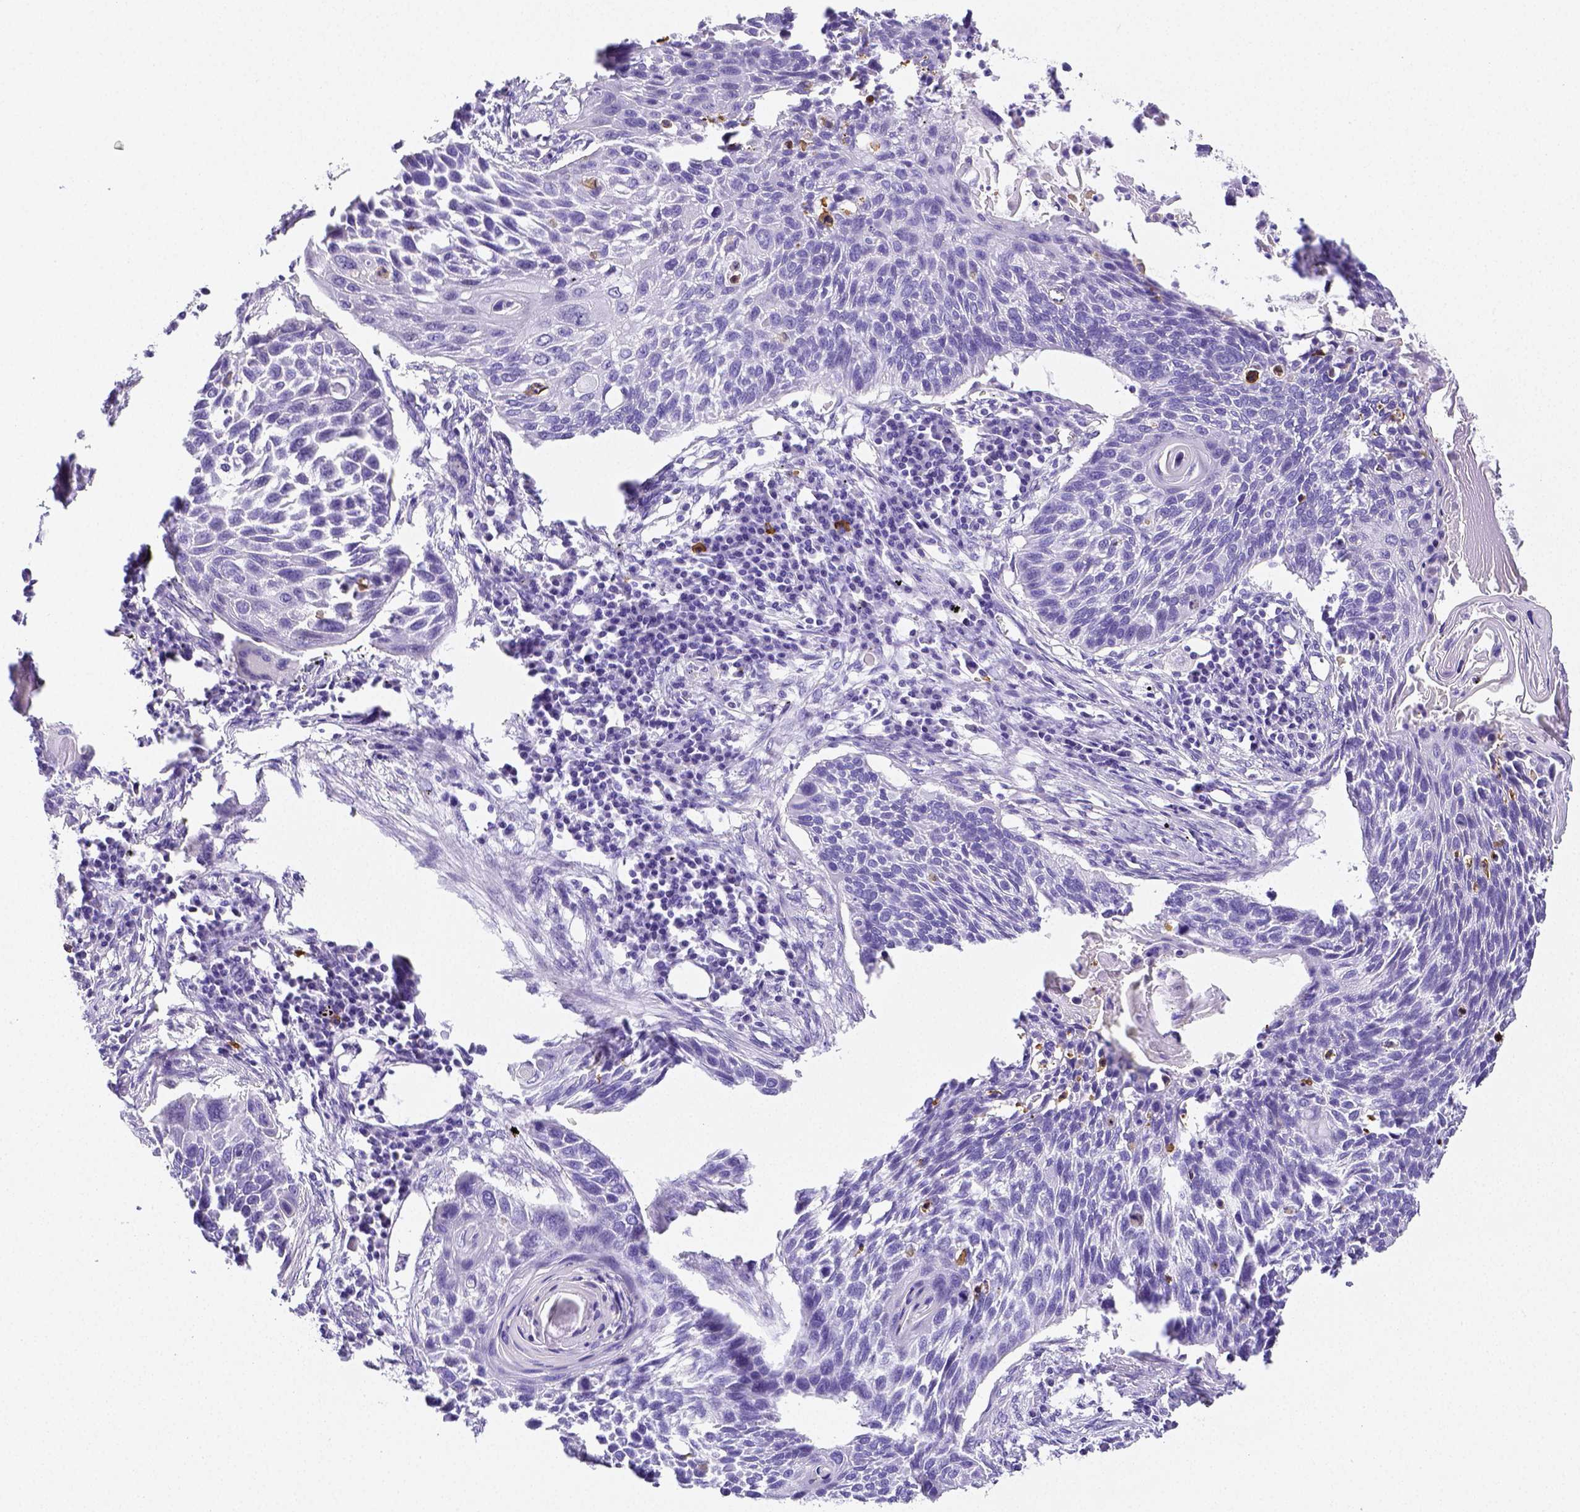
{"staining": {"intensity": "negative", "quantity": "none", "location": "none"}, "tissue": "lung cancer", "cell_type": "Tumor cells", "image_type": "cancer", "snomed": [{"axis": "morphology", "description": "Squamous cell carcinoma, NOS"}, {"axis": "topography", "description": "Lung"}], "caption": "The immunohistochemistry image has no significant staining in tumor cells of lung cancer tissue.", "gene": "ARHGAP36", "patient": {"sex": "male", "age": 78}}